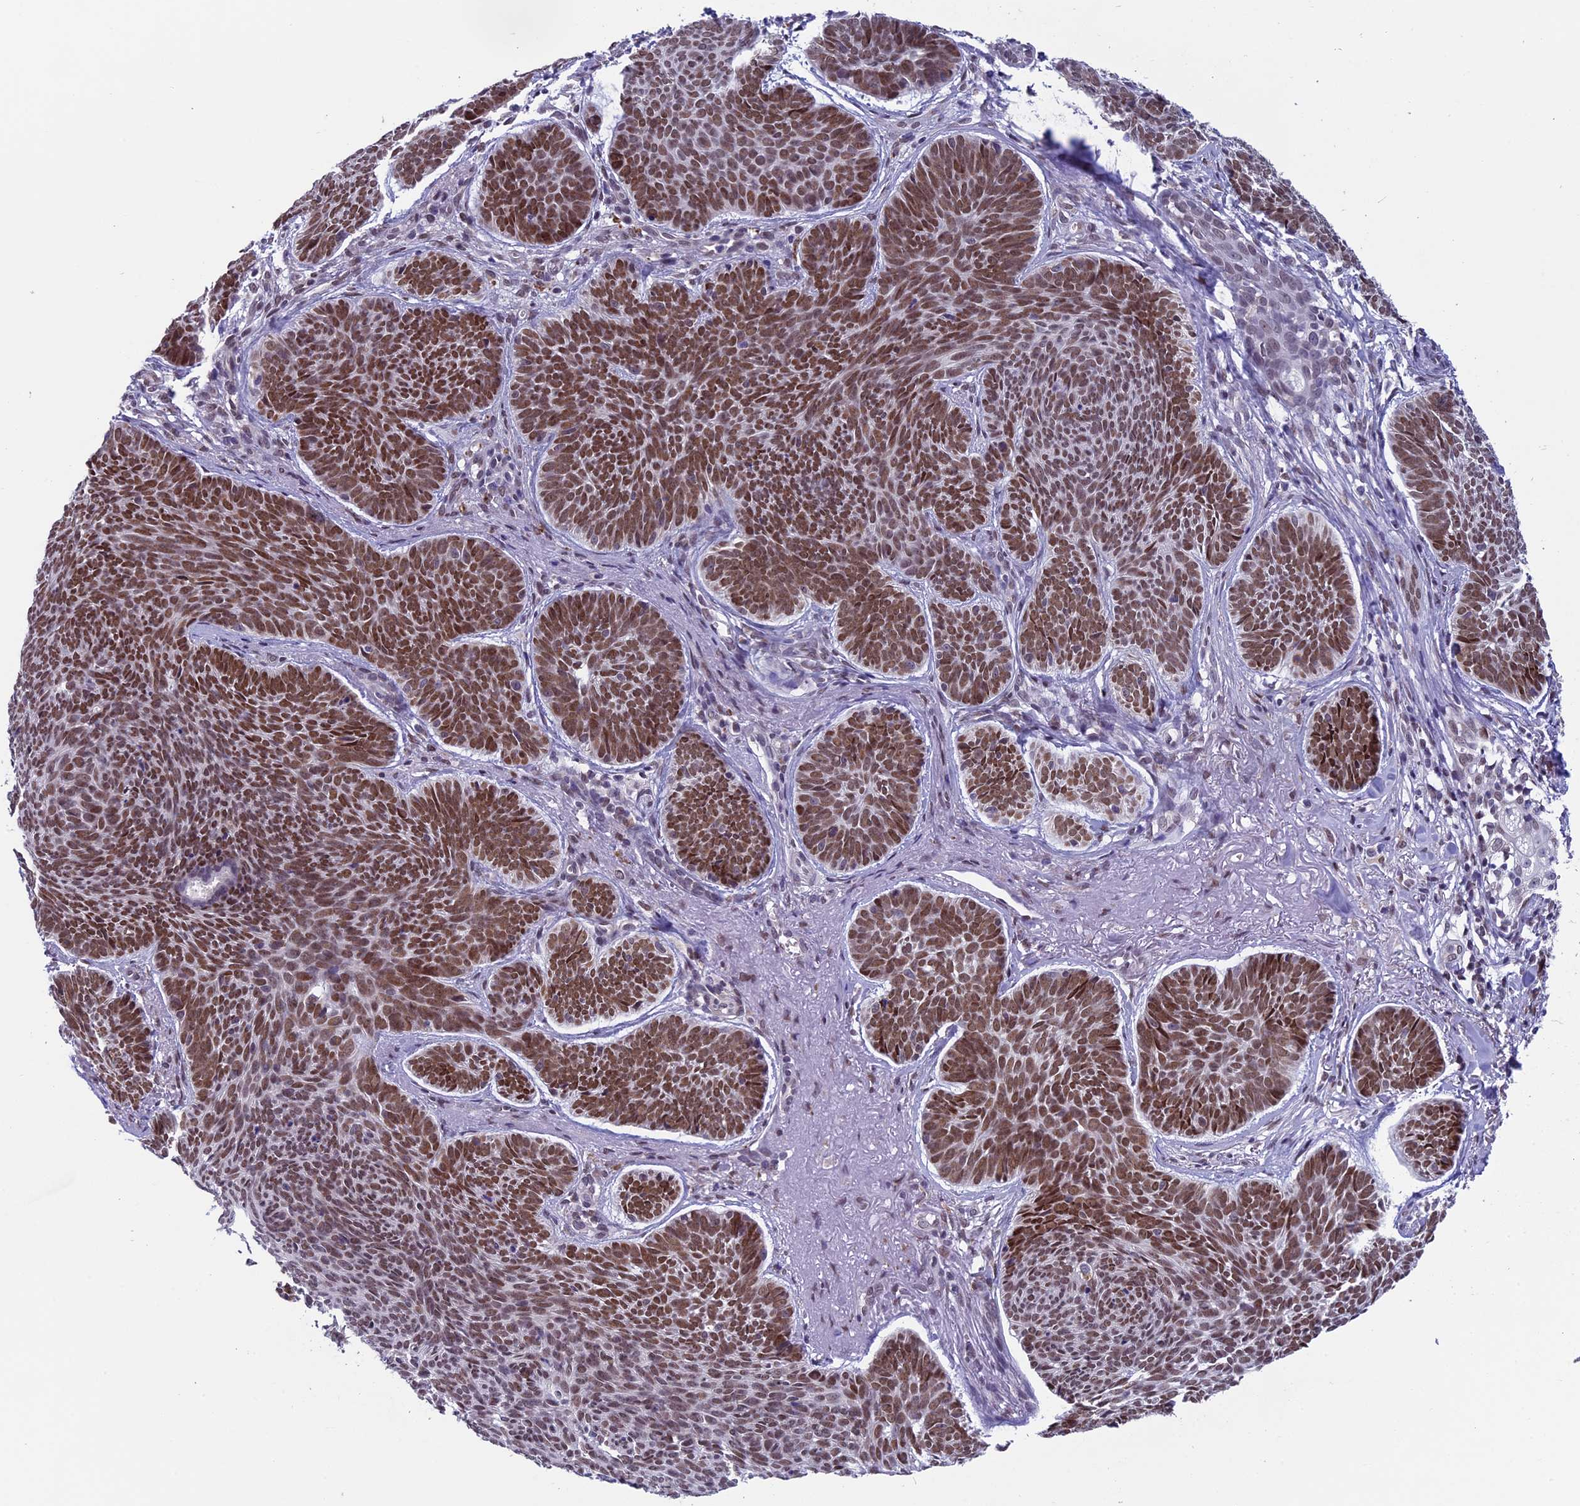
{"staining": {"intensity": "strong", "quantity": ">75%", "location": "nuclear"}, "tissue": "skin cancer", "cell_type": "Tumor cells", "image_type": "cancer", "snomed": [{"axis": "morphology", "description": "Basal cell carcinoma"}, {"axis": "topography", "description": "Skin"}], "caption": "Basal cell carcinoma (skin) stained with a brown dye exhibits strong nuclear positive staining in approximately >75% of tumor cells.", "gene": "ZNF317", "patient": {"sex": "female", "age": 74}}